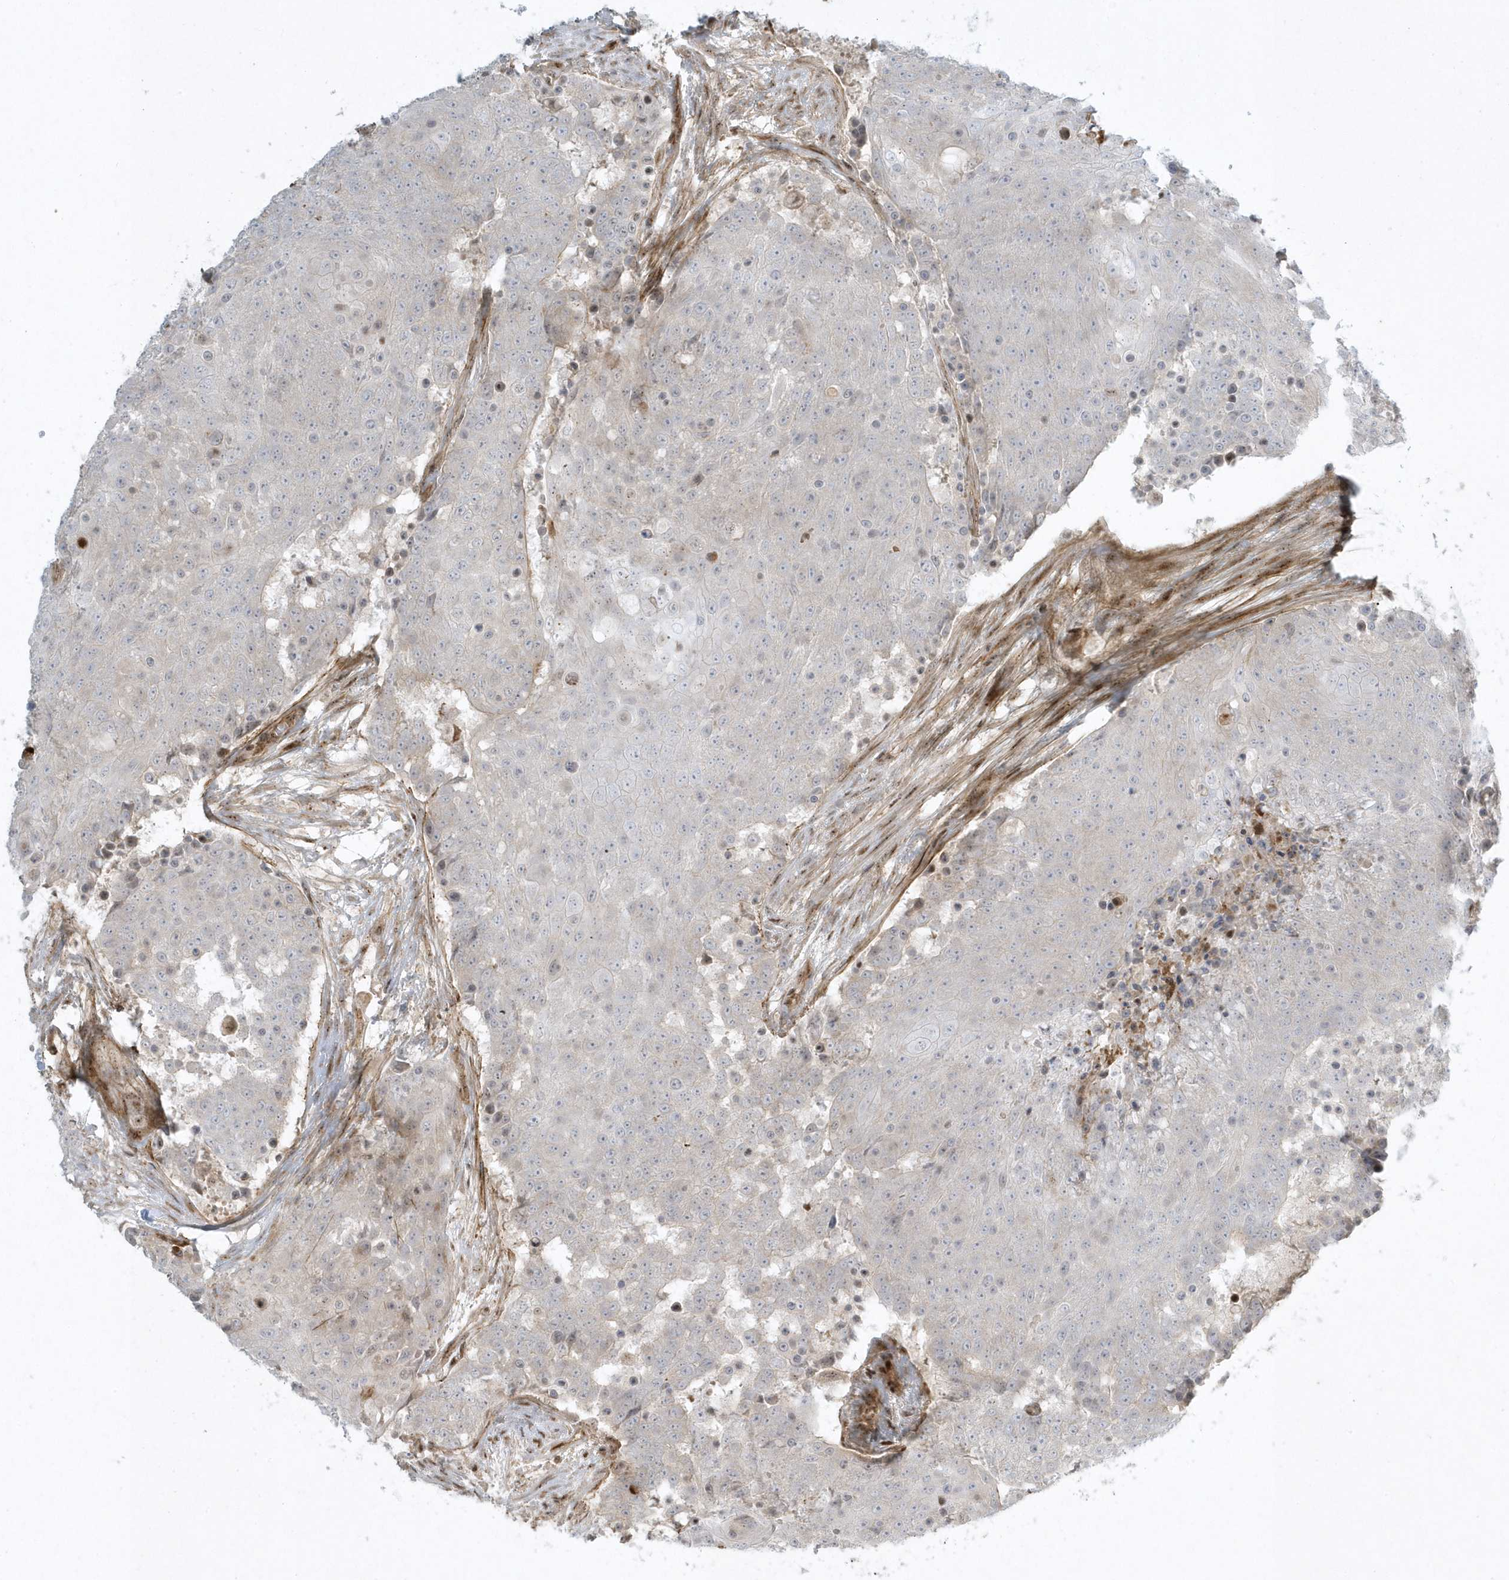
{"staining": {"intensity": "negative", "quantity": "none", "location": "none"}, "tissue": "urothelial cancer", "cell_type": "Tumor cells", "image_type": "cancer", "snomed": [{"axis": "morphology", "description": "Urothelial carcinoma, High grade"}, {"axis": "topography", "description": "Urinary bladder"}], "caption": "The IHC micrograph has no significant positivity in tumor cells of urothelial cancer tissue.", "gene": "MASP2", "patient": {"sex": "female", "age": 63}}